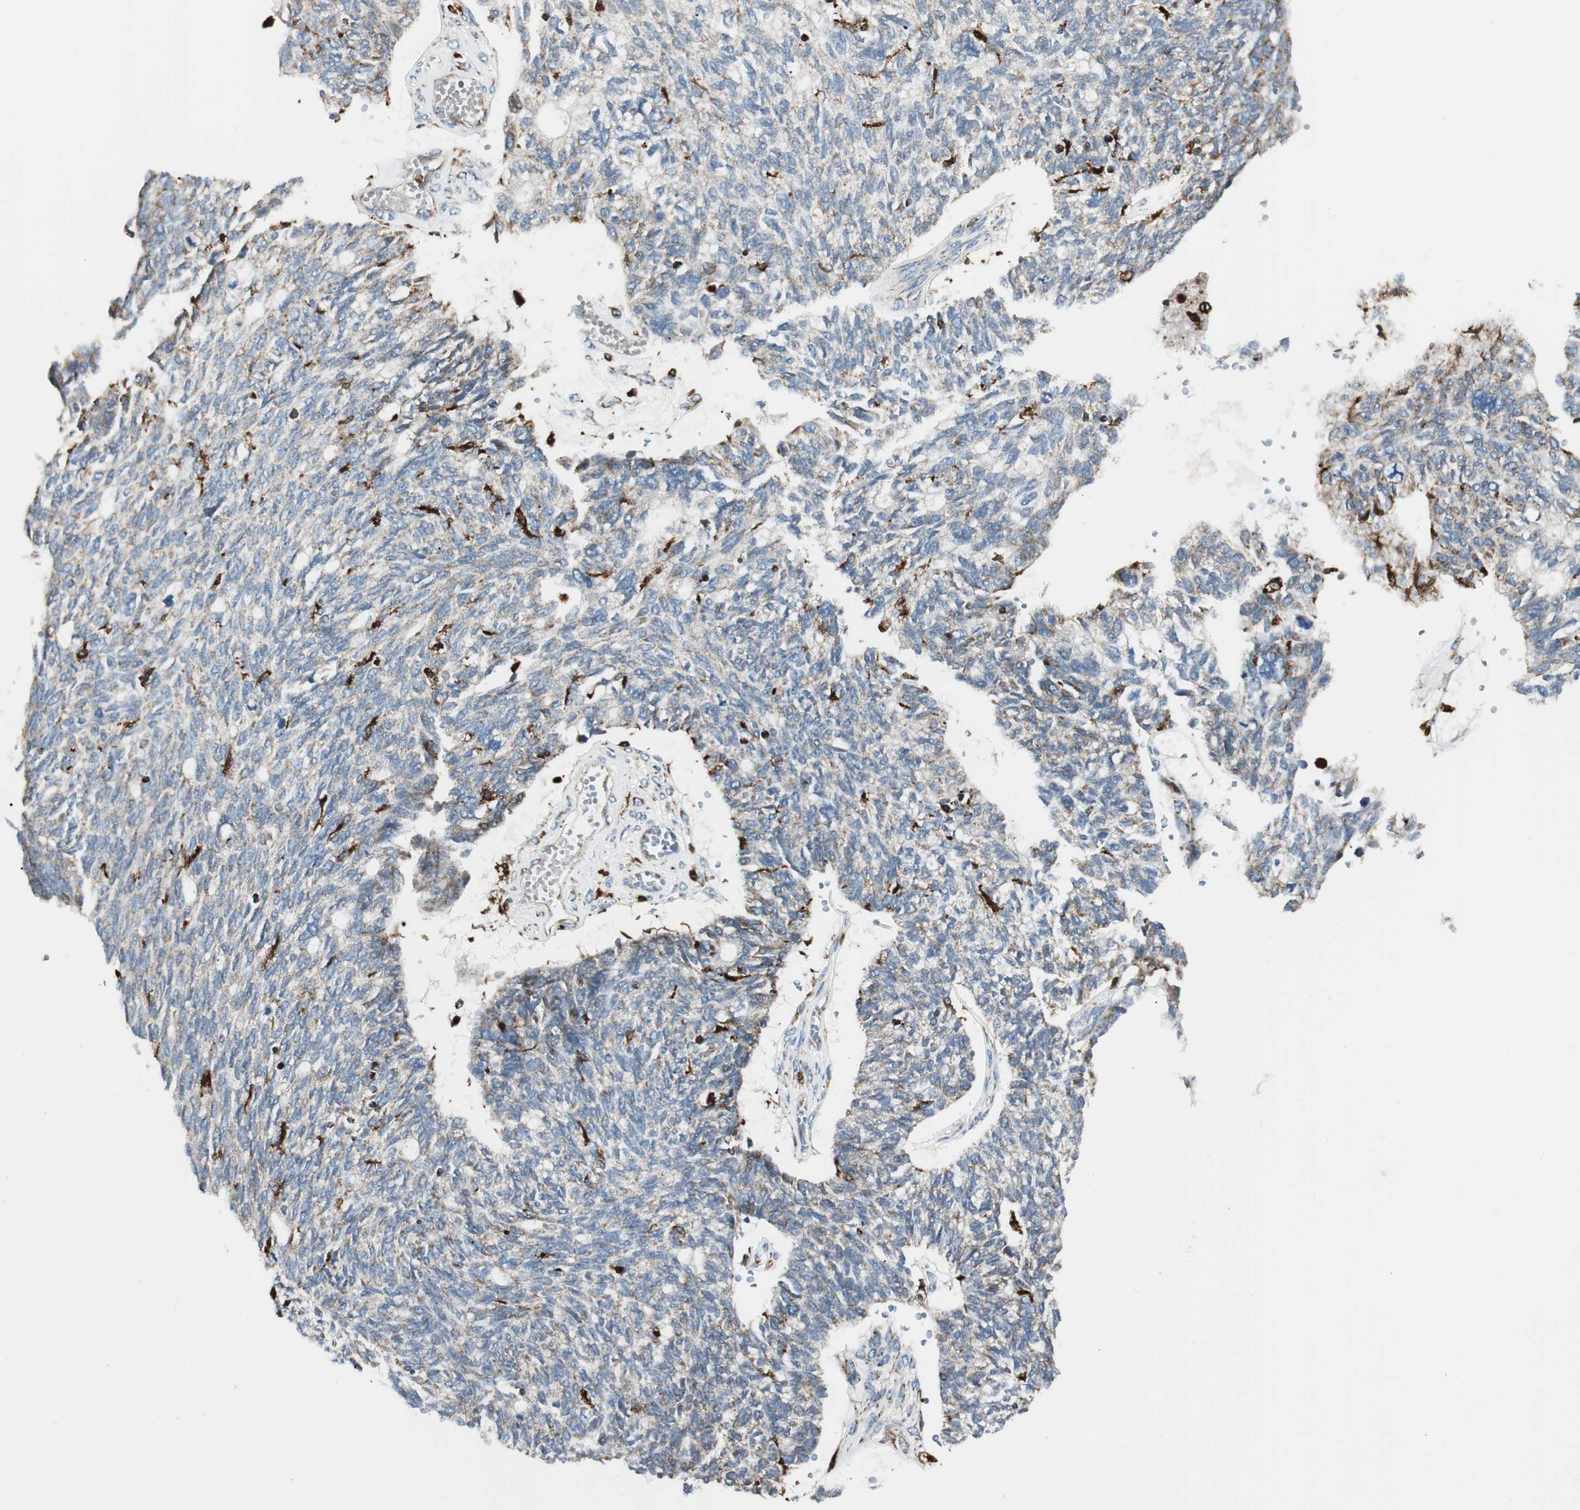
{"staining": {"intensity": "weak", "quantity": "25%-75%", "location": "cytoplasmic/membranous"}, "tissue": "ovarian cancer", "cell_type": "Tumor cells", "image_type": "cancer", "snomed": [{"axis": "morphology", "description": "Cystadenocarcinoma, serous, NOS"}, {"axis": "topography", "description": "Ovary"}], "caption": "Tumor cells display low levels of weak cytoplasmic/membranous expression in about 25%-75% of cells in ovarian cancer.", "gene": "ME2", "patient": {"sex": "female", "age": 79}}